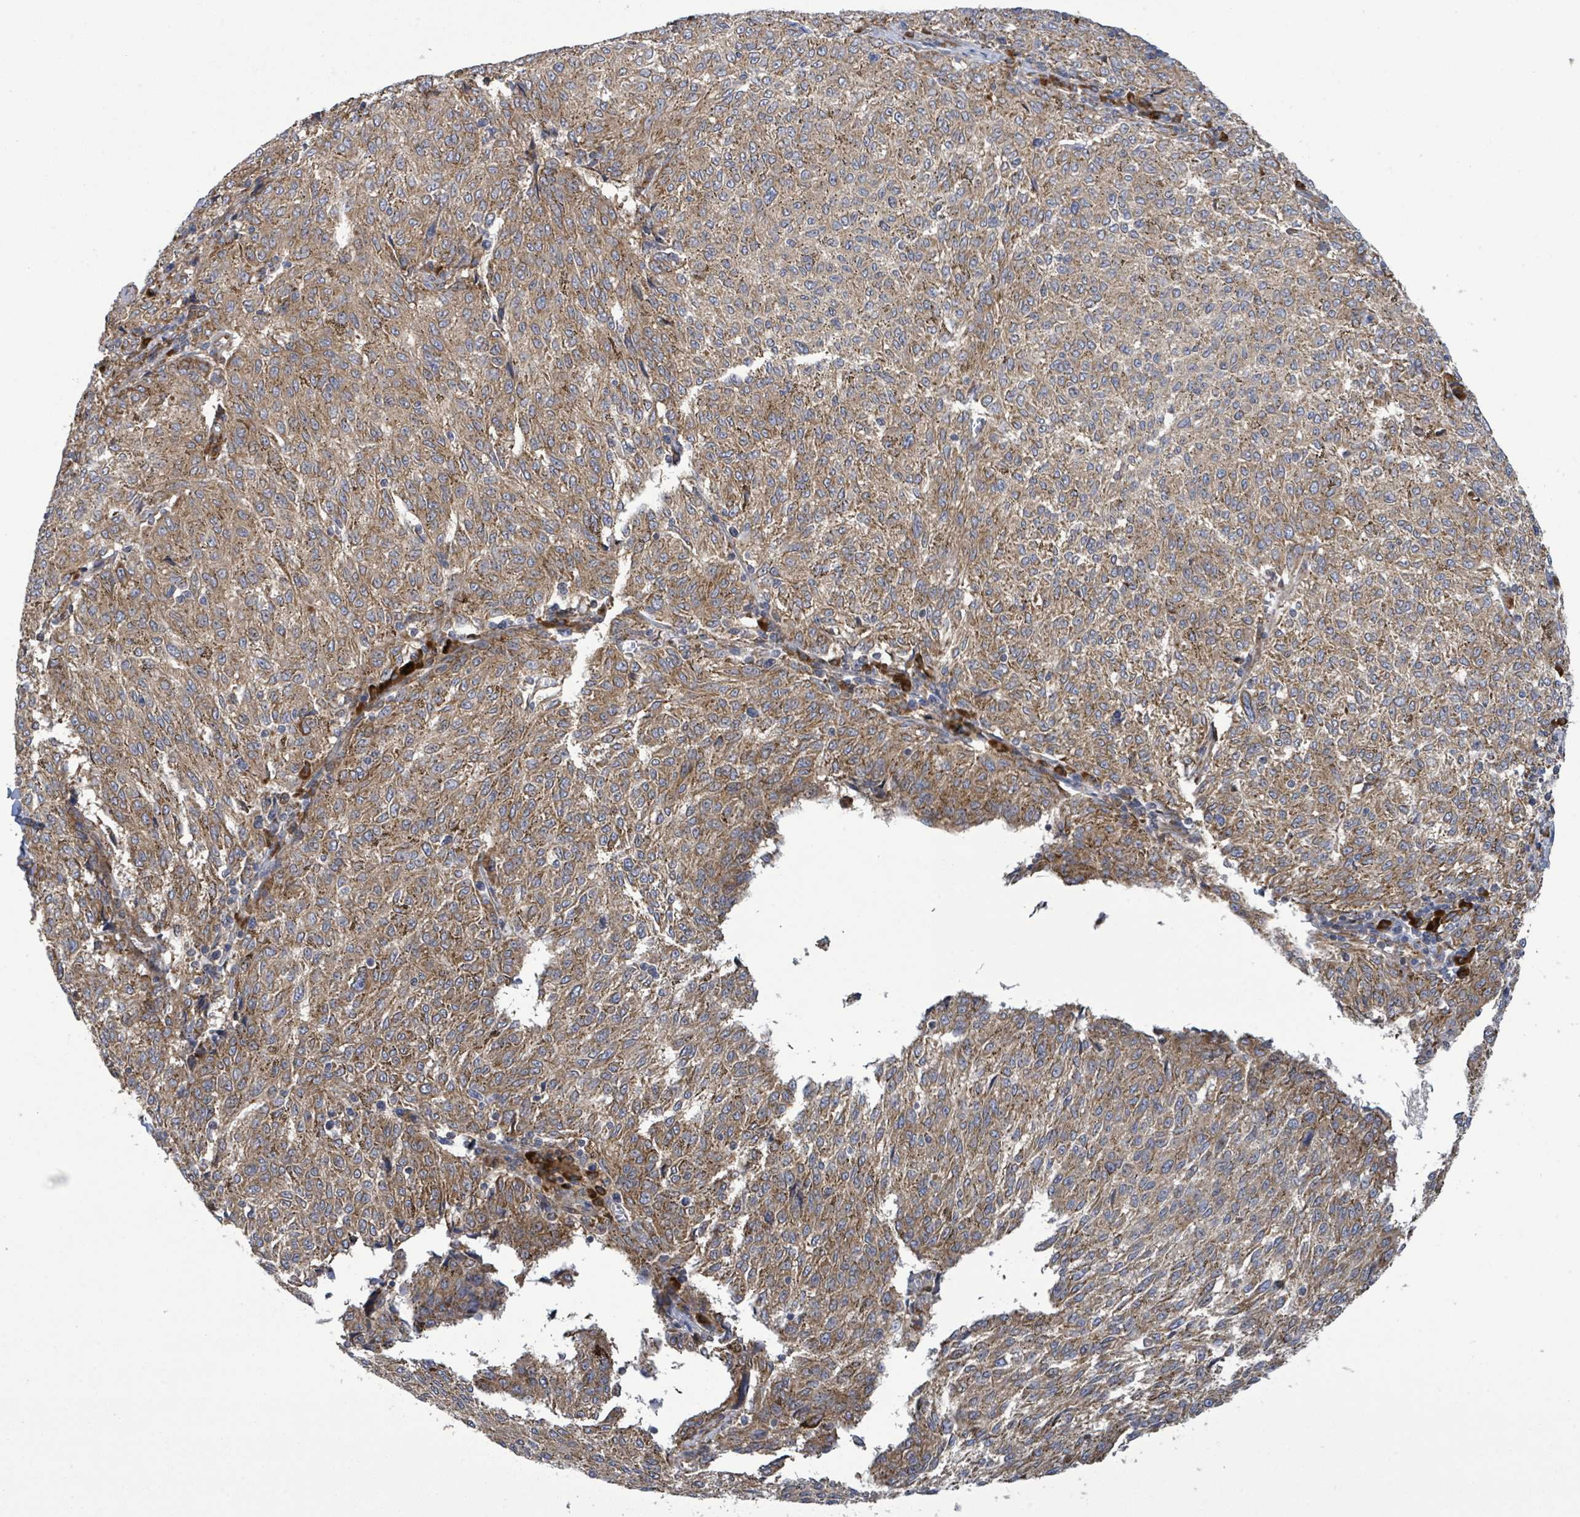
{"staining": {"intensity": "moderate", "quantity": ">75%", "location": "cytoplasmic/membranous"}, "tissue": "melanoma", "cell_type": "Tumor cells", "image_type": "cancer", "snomed": [{"axis": "morphology", "description": "Malignant melanoma, NOS"}, {"axis": "topography", "description": "Skin"}], "caption": "IHC staining of melanoma, which reveals medium levels of moderate cytoplasmic/membranous staining in approximately >75% of tumor cells indicating moderate cytoplasmic/membranous protein staining. The staining was performed using DAB (3,3'-diaminobenzidine) (brown) for protein detection and nuclei were counterstained in hematoxylin (blue).", "gene": "NOMO1", "patient": {"sex": "female", "age": 72}}